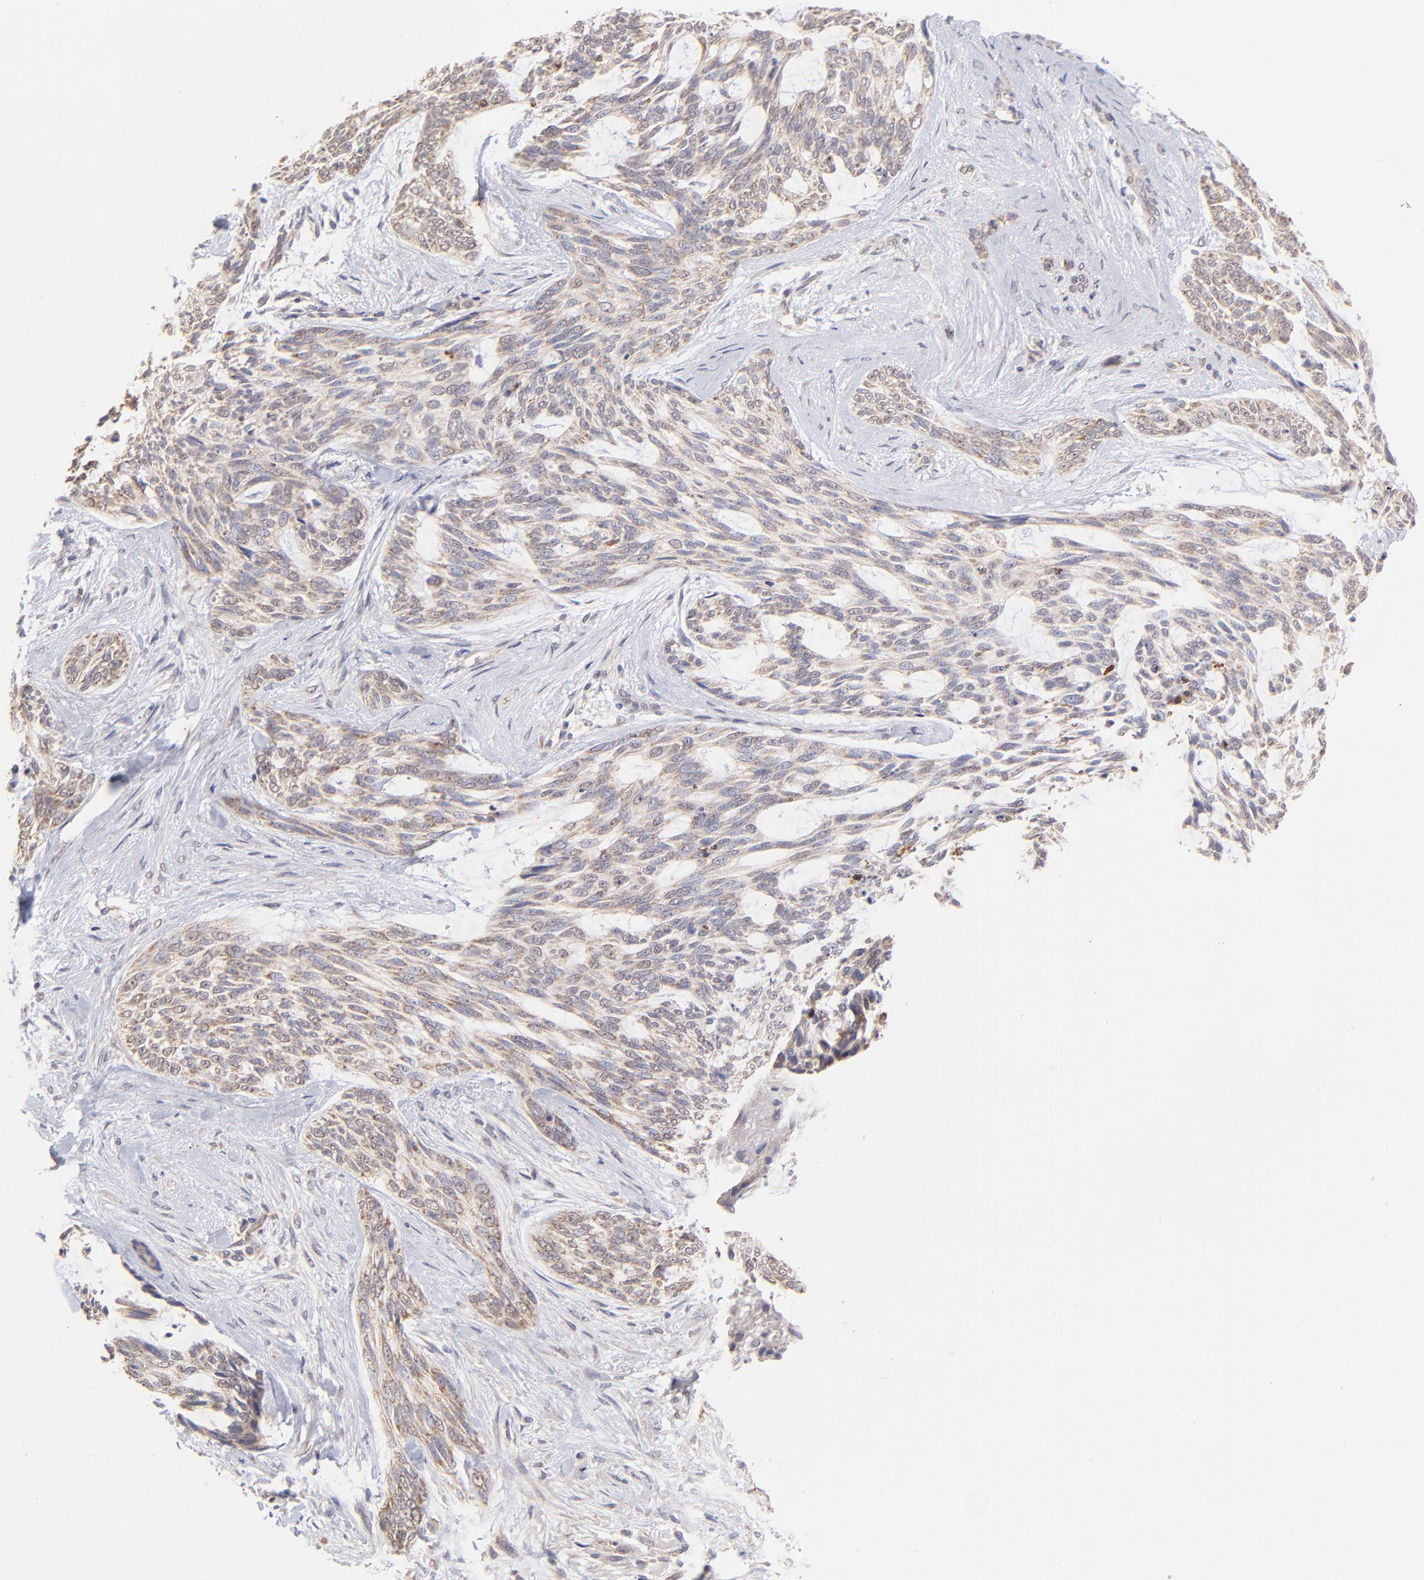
{"staining": {"intensity": "moderate", "quantity": ">75%", "location": "cytoplasmic/membranous"}, "tissue": "skin cancer", "cell_type": "Tumor cells", "image_type": "cancer", "snomed": [{"axis": "morphology", "description": "Normal tissue, NOS"}, {"axis": "morphology", "description": "Basal cell carcinoma"}, {"axis": "topography", "description": "Skin"}], "caption": "Immunohistochemical staining of human skin cancer demonstrates medium levels of moderate cytoplasmic/membranous expression in about >75% of tumor cells.", "gene": "UBE2H", "patient": {"sex": "female", "age": 71}}